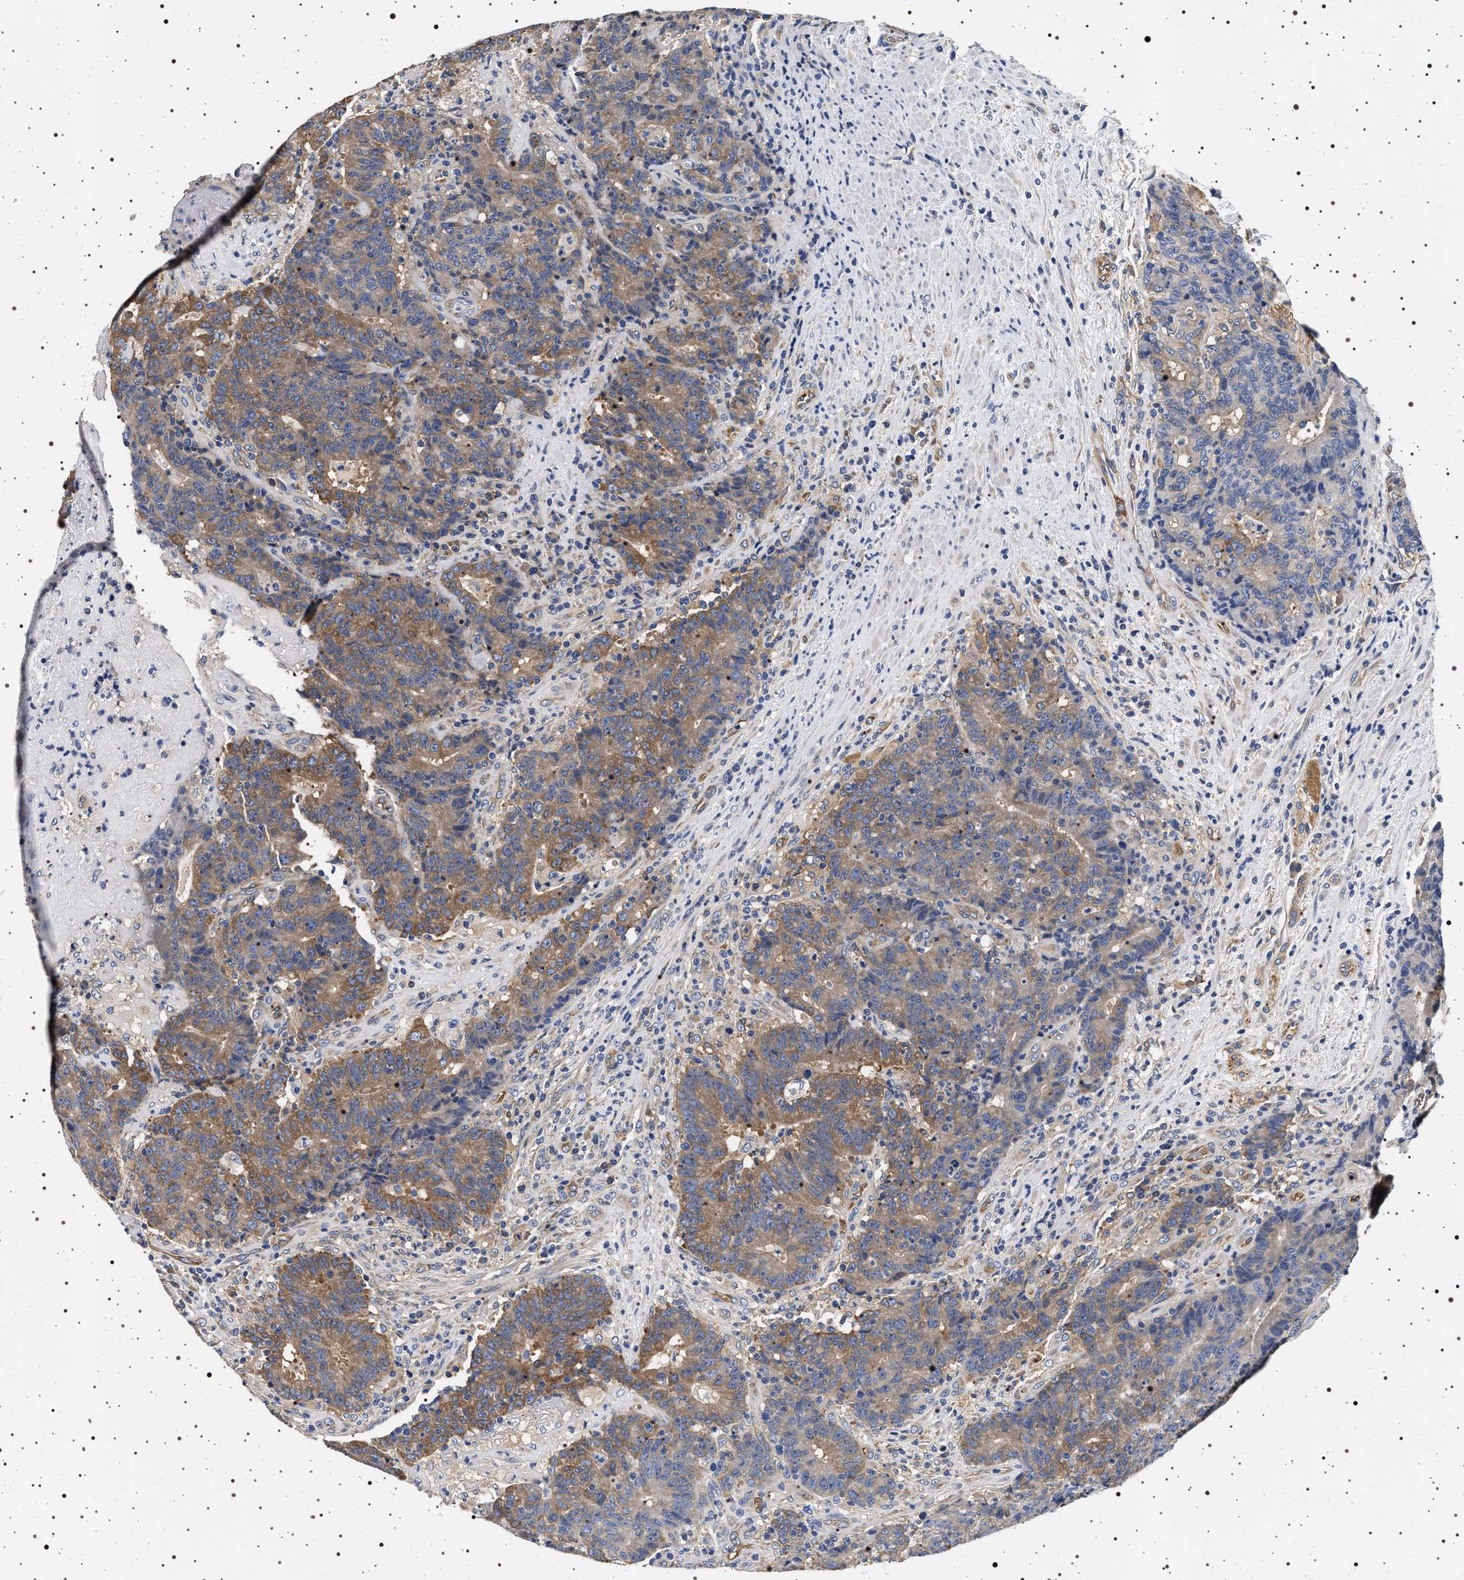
{"staining": {"intensity": "moderate", "quantity": "25%-75%", "location": "cytoplasmic/membranous"}, "tissue": "colorectal cancer", "cell_type": "Tumor cells", "image_type": "cancer", "snomed": [{"axis": "morphology", "description": "Normal tissue, NOS"}, {"axis": "morphology", "description": "Adenocarcinoma, NOS"}, {"axis": "topography", "description": "Colon"}], "caption": "Adenocarcinoma (colorectal) stained for a protein shows moderate cytoplasmic/membranous positivity in tumor cells.", "gene": "HSD17B1", "patient": {"sex": "female", "age": 75}}